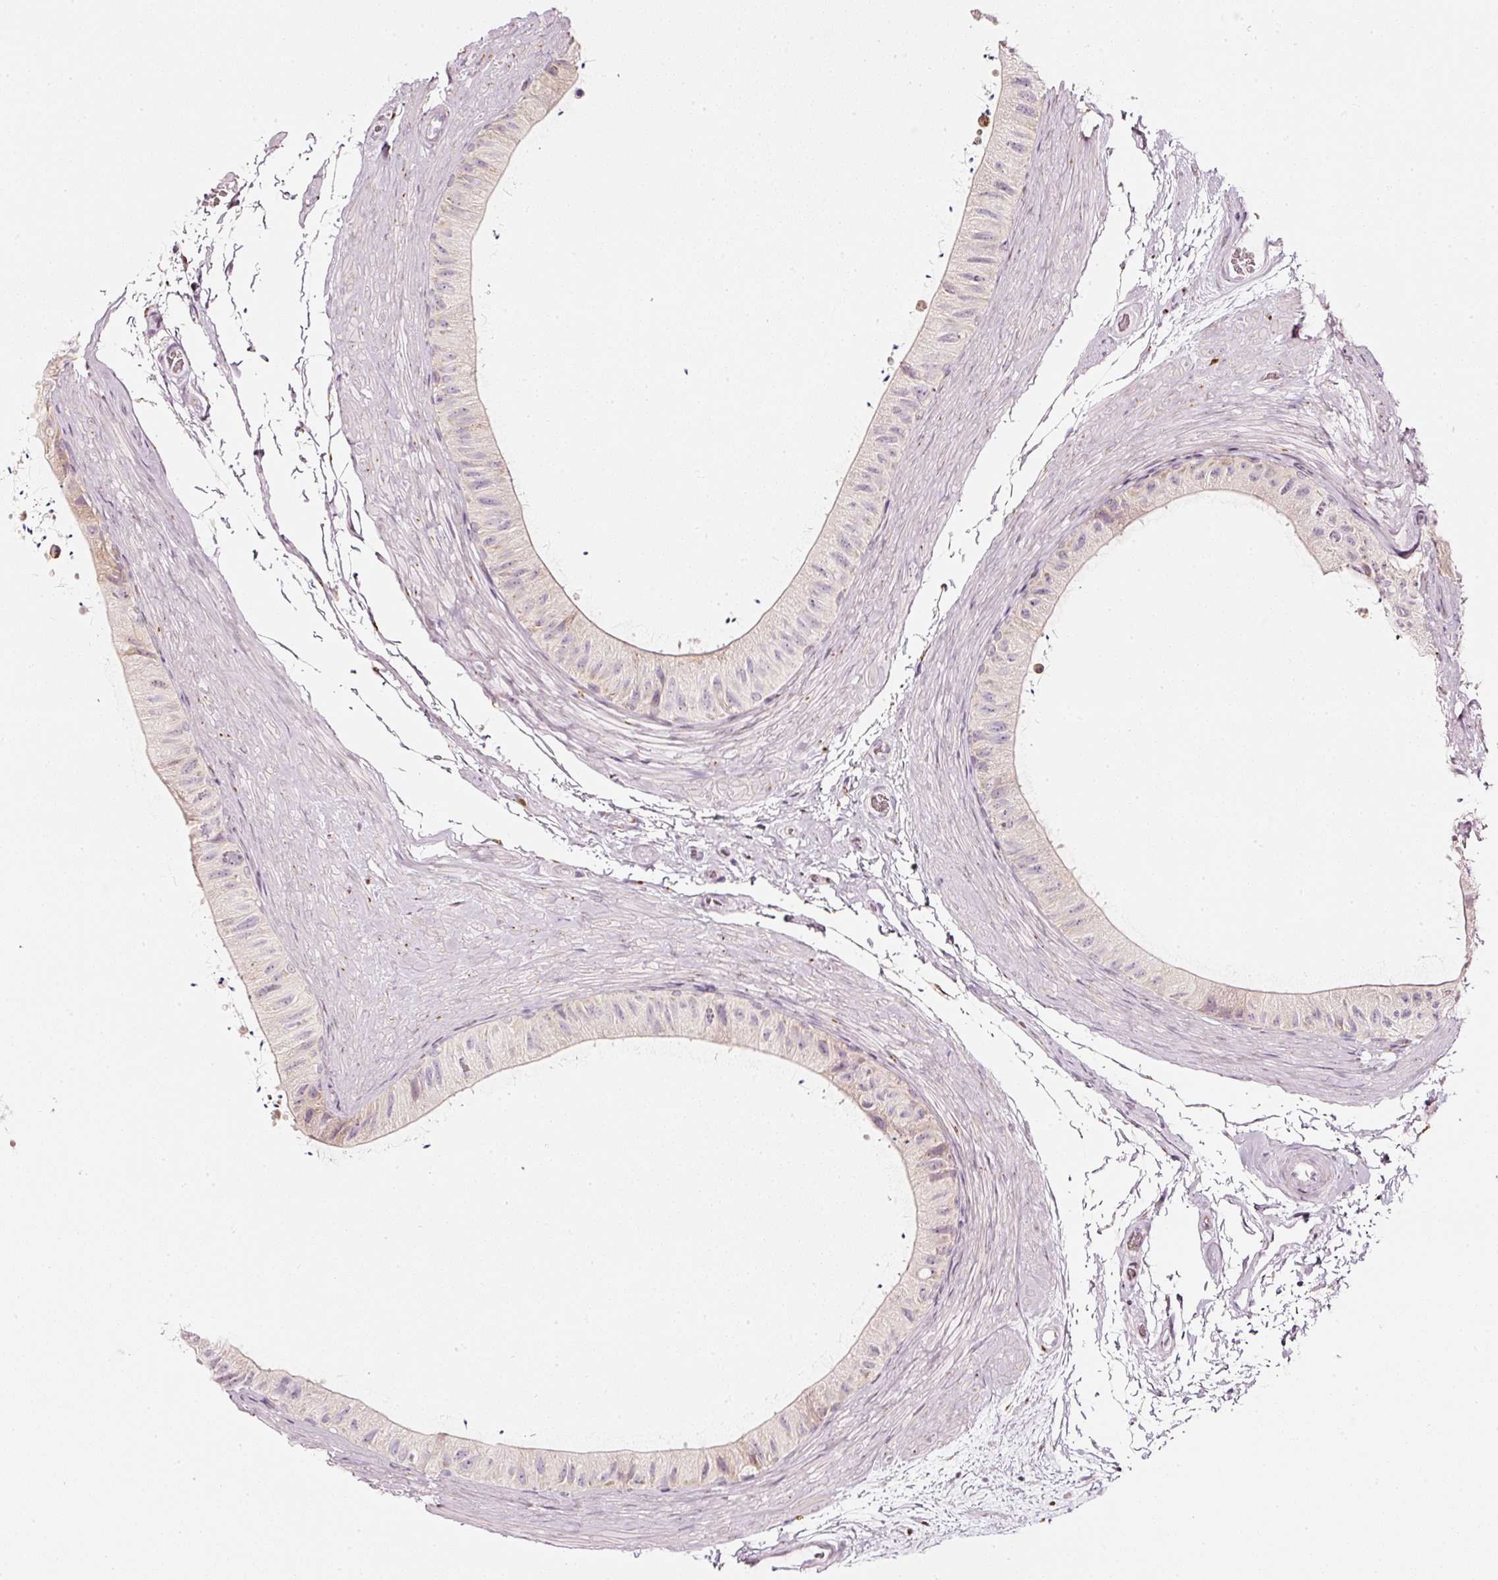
{"staining": {"intensity": "weak", "quantity": "<25%", "location": "cytoplasmic/membranous"}, "tissue": "epididymis", "cell_type": "Glandular cells", "image_type": "normal", "snomed": [{"axis": "morphology", "description": "Normal tissue, NOS"}, {"axis": "topography", "description": "Epididymis"}], "caption": "A high-resolution image shows immunohistochemistry staining of benign epididymis, which exhibits no significant positivity in glandular cells.", "gene": "SDF4", "patient": {"sex": "male", "age": 55}}